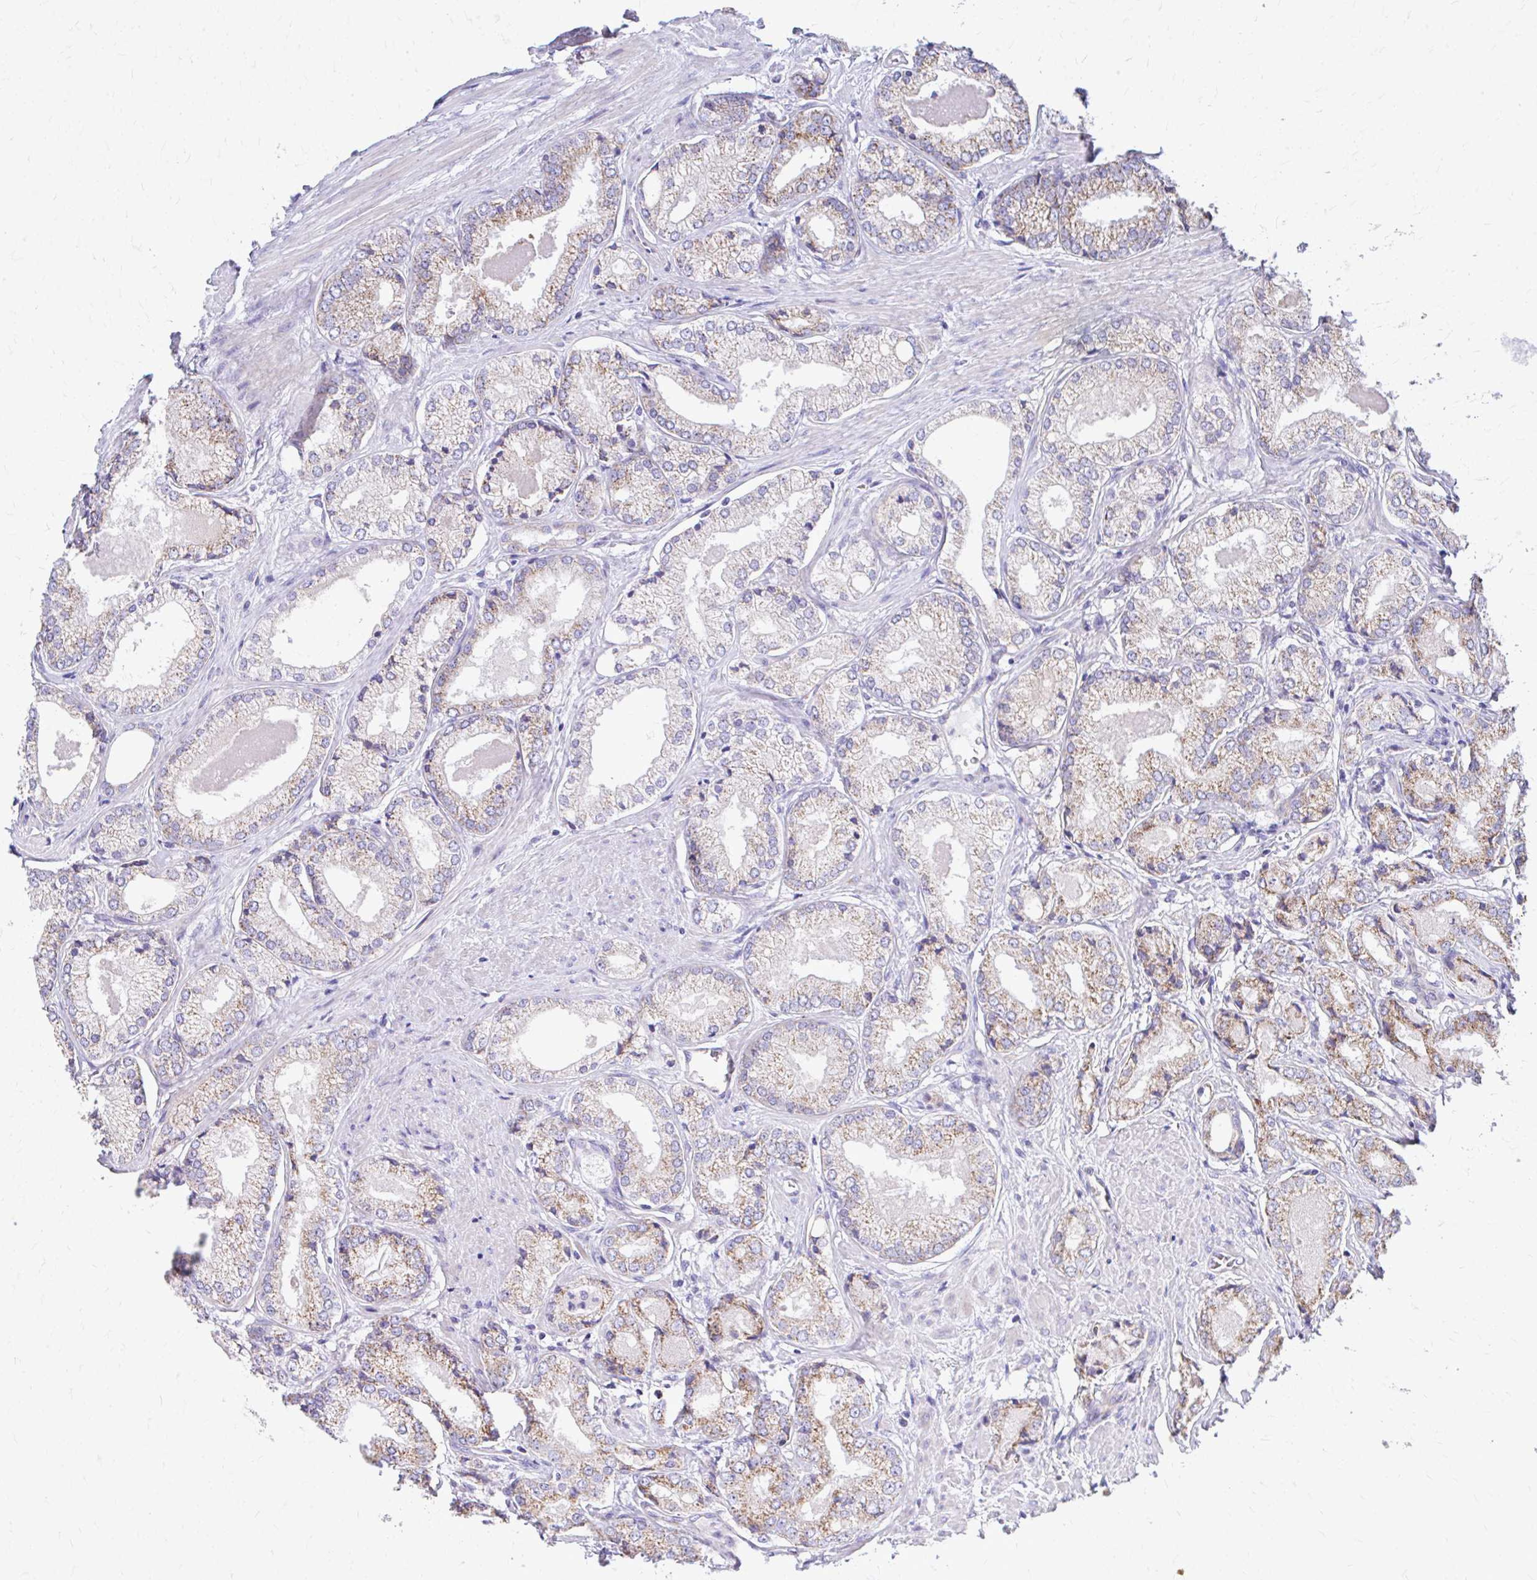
{"staining": {"intensity": "moderate", "quantity": "25%-75%", "location": "cytoplasmic/membranous"}, "tissue": "prostate cancer", "cell_type": "Tumor cells", "image_type": "cancer", "snomed": [{"axis": "morphology", "description": "Adenocarcinoma, NOS"}, {"axis": "morphology", "description": "Adenocarcinoma, Low grade"}, {"axis": "topography", "description": "Prostate"}], "caption": "Protein staining by immunohistochemistry (IHC) reveals moderate cytoplasmic/membranous staining in approximately 25%-75% of tumor cells in prostate cancer.", "gene": "MRPL19", "patient": {"sex": "male", "age": 68}}